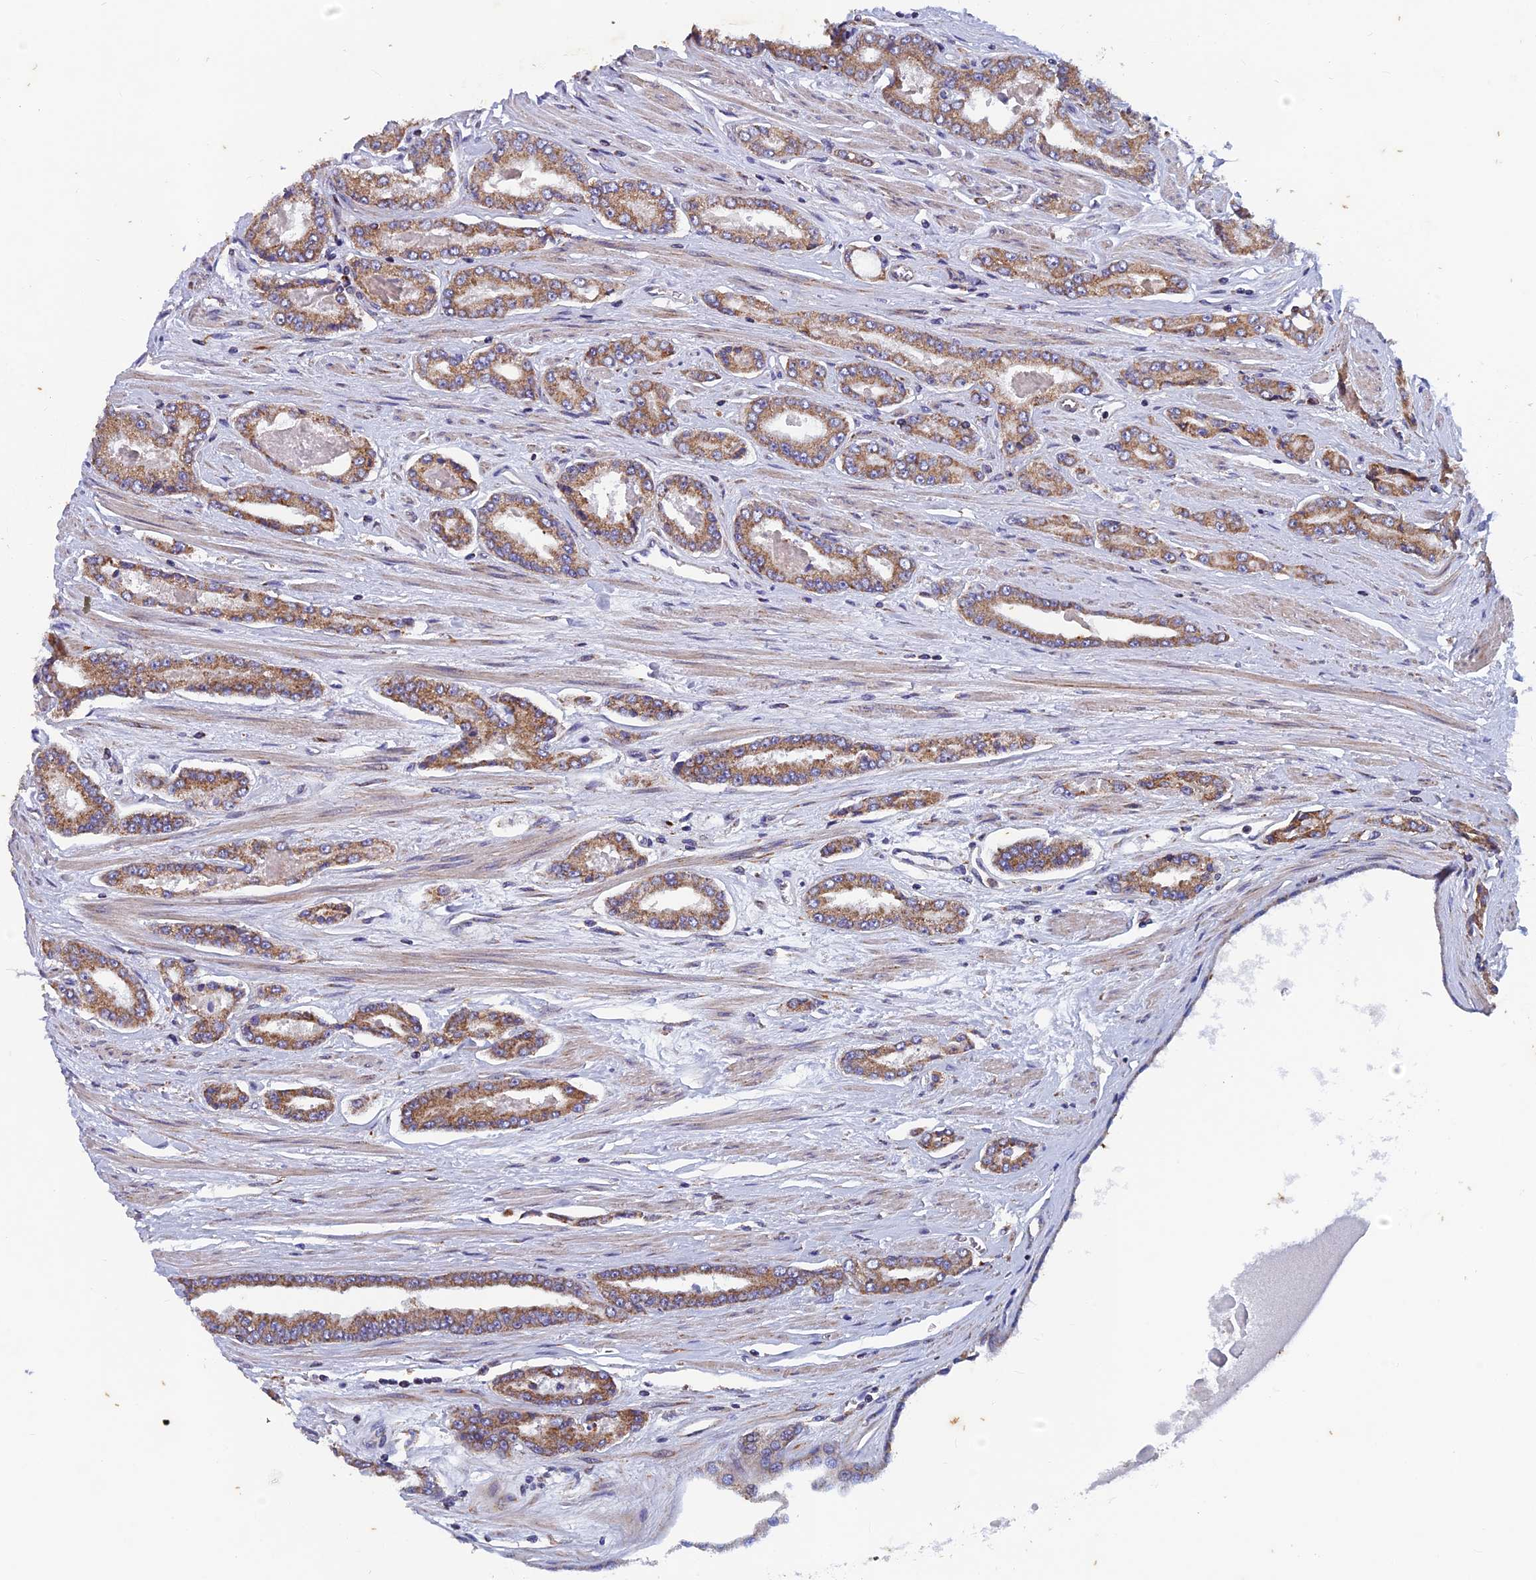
{"staining": {"intensity": "moderate", "quantity": ">75%", "location": "cytoplasmic/membranous"}, "tissue": "prostate cancer", "cell_type": "Tumor cells", "image_type": "cancer", "snomed": [{"axis": "morphology", "description": "Adenocarcinoma, High grade"}, {"axis": "topography", "description": "Prostate"}], "caption": "Prostate adenocarcinoma (high-grade) stained with DAB (3,3'-diaminobenzidine) immunohistochemistry displays medium levels of moderate cytoplasmic/membranous expression in approximately >75% of tumor cells. (Stains: DAB (3,3'-diaminobenzidine) in brown, nuclei in blue, Microscopy: brightfield microscopy at high magnification).", "gene": "AP4S1", "patient": {"sex": "male", "age": 74}}